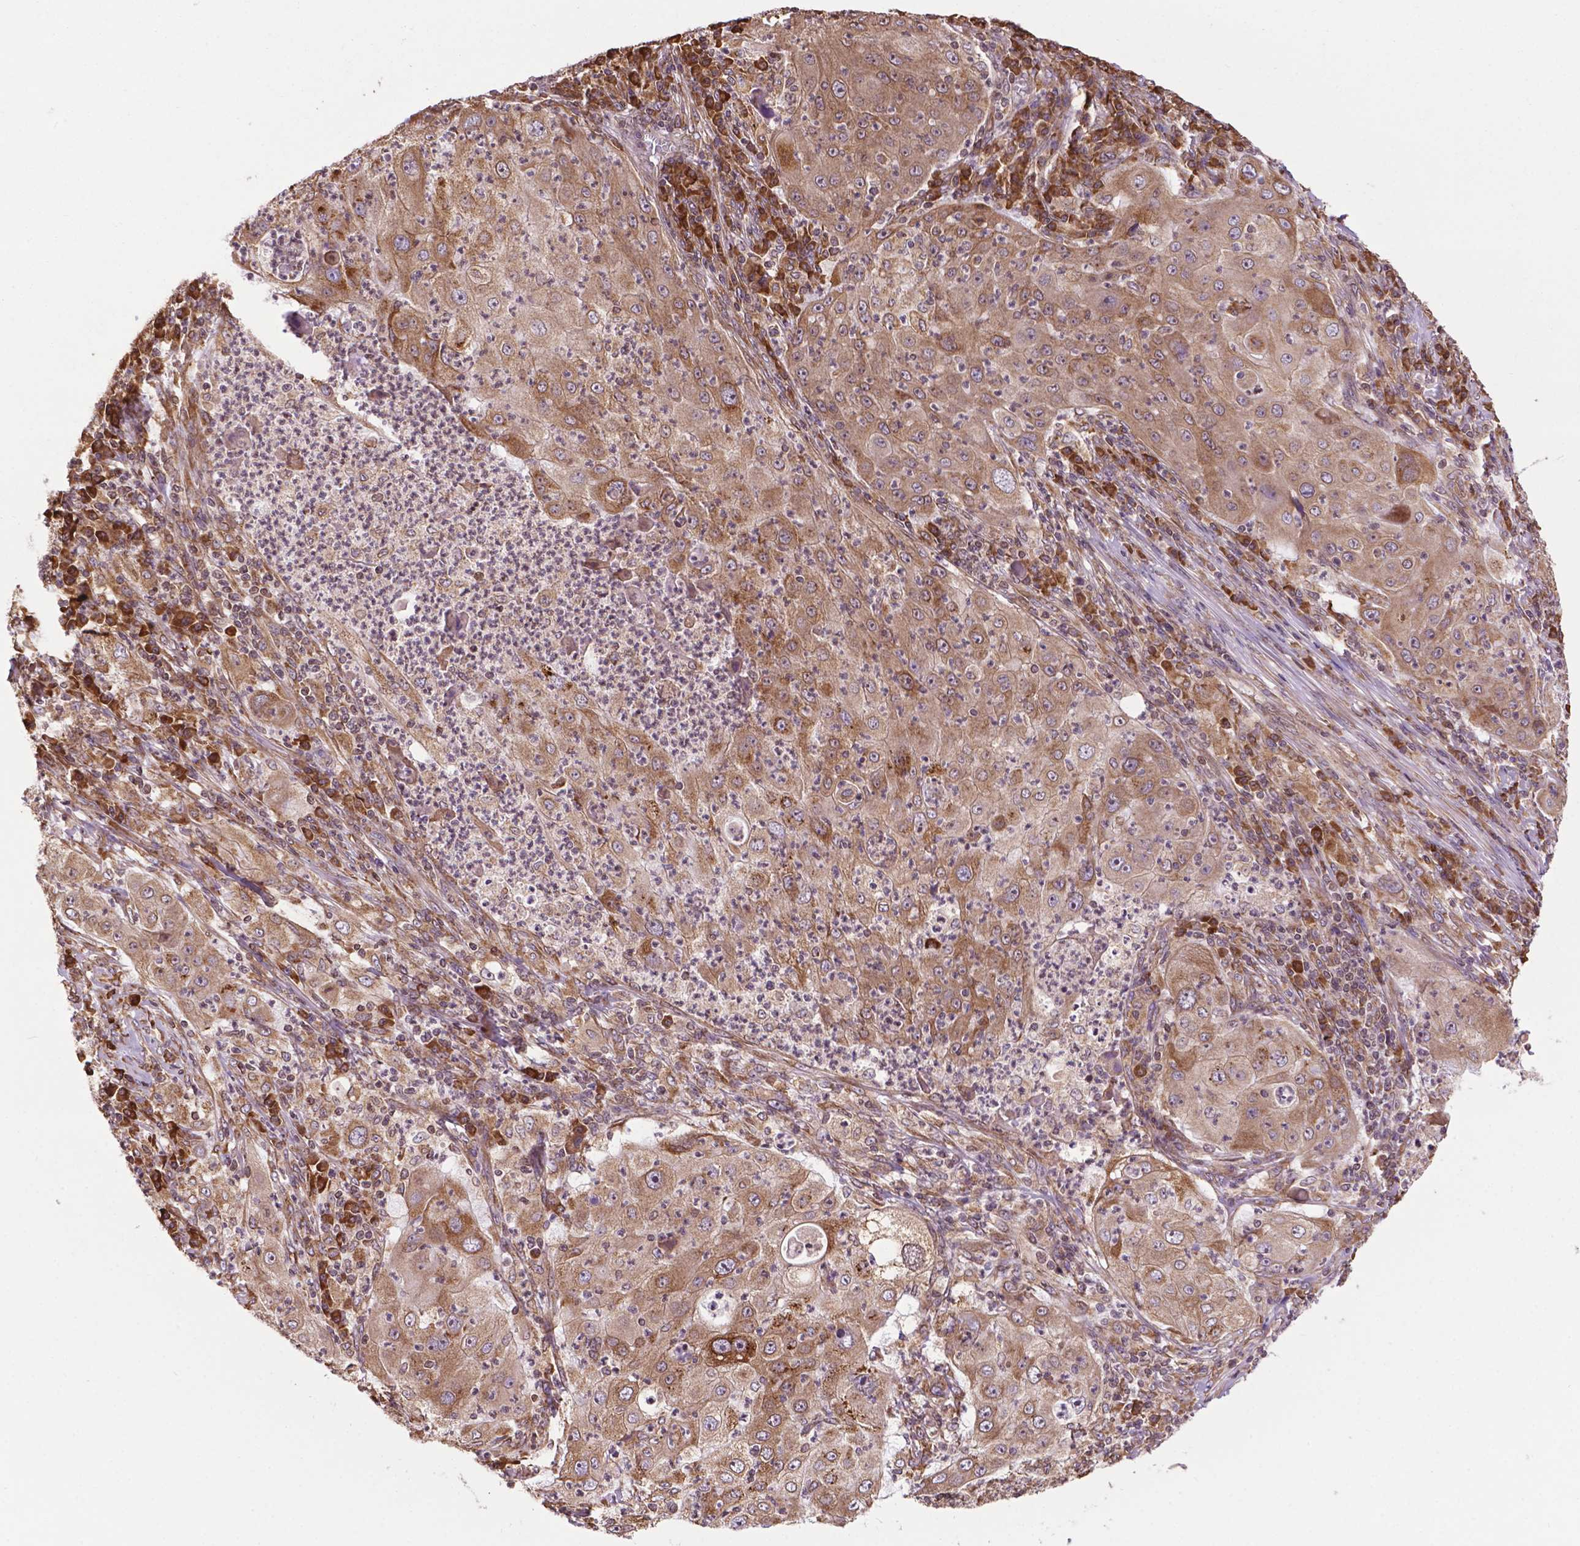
{"staining": {"intensity": "moderate", "quantity": ">75%", "location": "cytoplasmic/membranous"}, "tissue": "lung cancer", "cell_type": "Tumor cells", "image_type": "cancer", "snomed": [{"axis": "morphology", "description": "Squamous cell carcinoma, NOS"}, {"axis": "topography", "description": "Lung"}], "caption": "A brown stain shows moderate cytoplasmic/membranous positivity of a protein in lung cancer (squamous cell carcinoma) tumor cells. (Stains: DAB in brown, nuclei in blue, Microscopy: brightfield microscopy at high magnification).", "gene": "GANAB", "patient": {"sex": "female", "age": 59}}